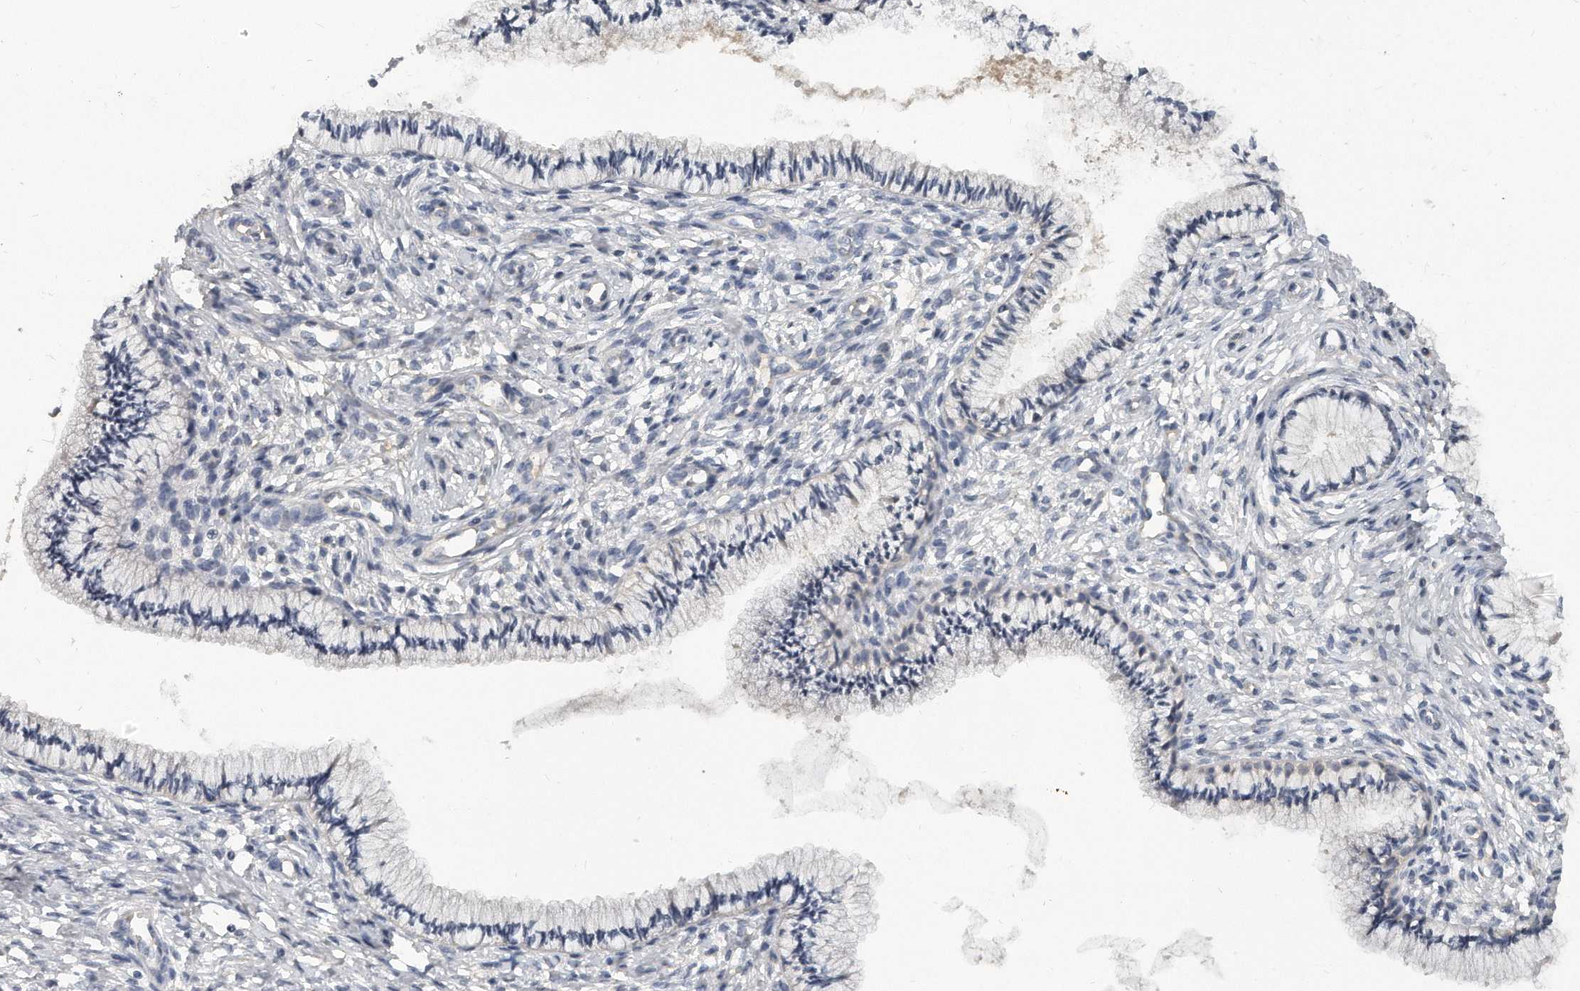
{"staining": {"intensity": "negative", "quantity": "none", "location": "none"}, "tissue": "cervix", "cell_type": "Glandular cells", "image_type": "normal", "snomed": [{"axis": "morphology", "description": "Normal tissue, NOS"}, {"axis": "topography", "description": "Cervix"}], "caption": "A high-resolution histopathology image shows immunohistochemistry (IHC) staining of normal cervix, which displays no significant expression in glandular cells.", "gene": "KLHL7", "patient": {"sex": "female", "age": 36}}